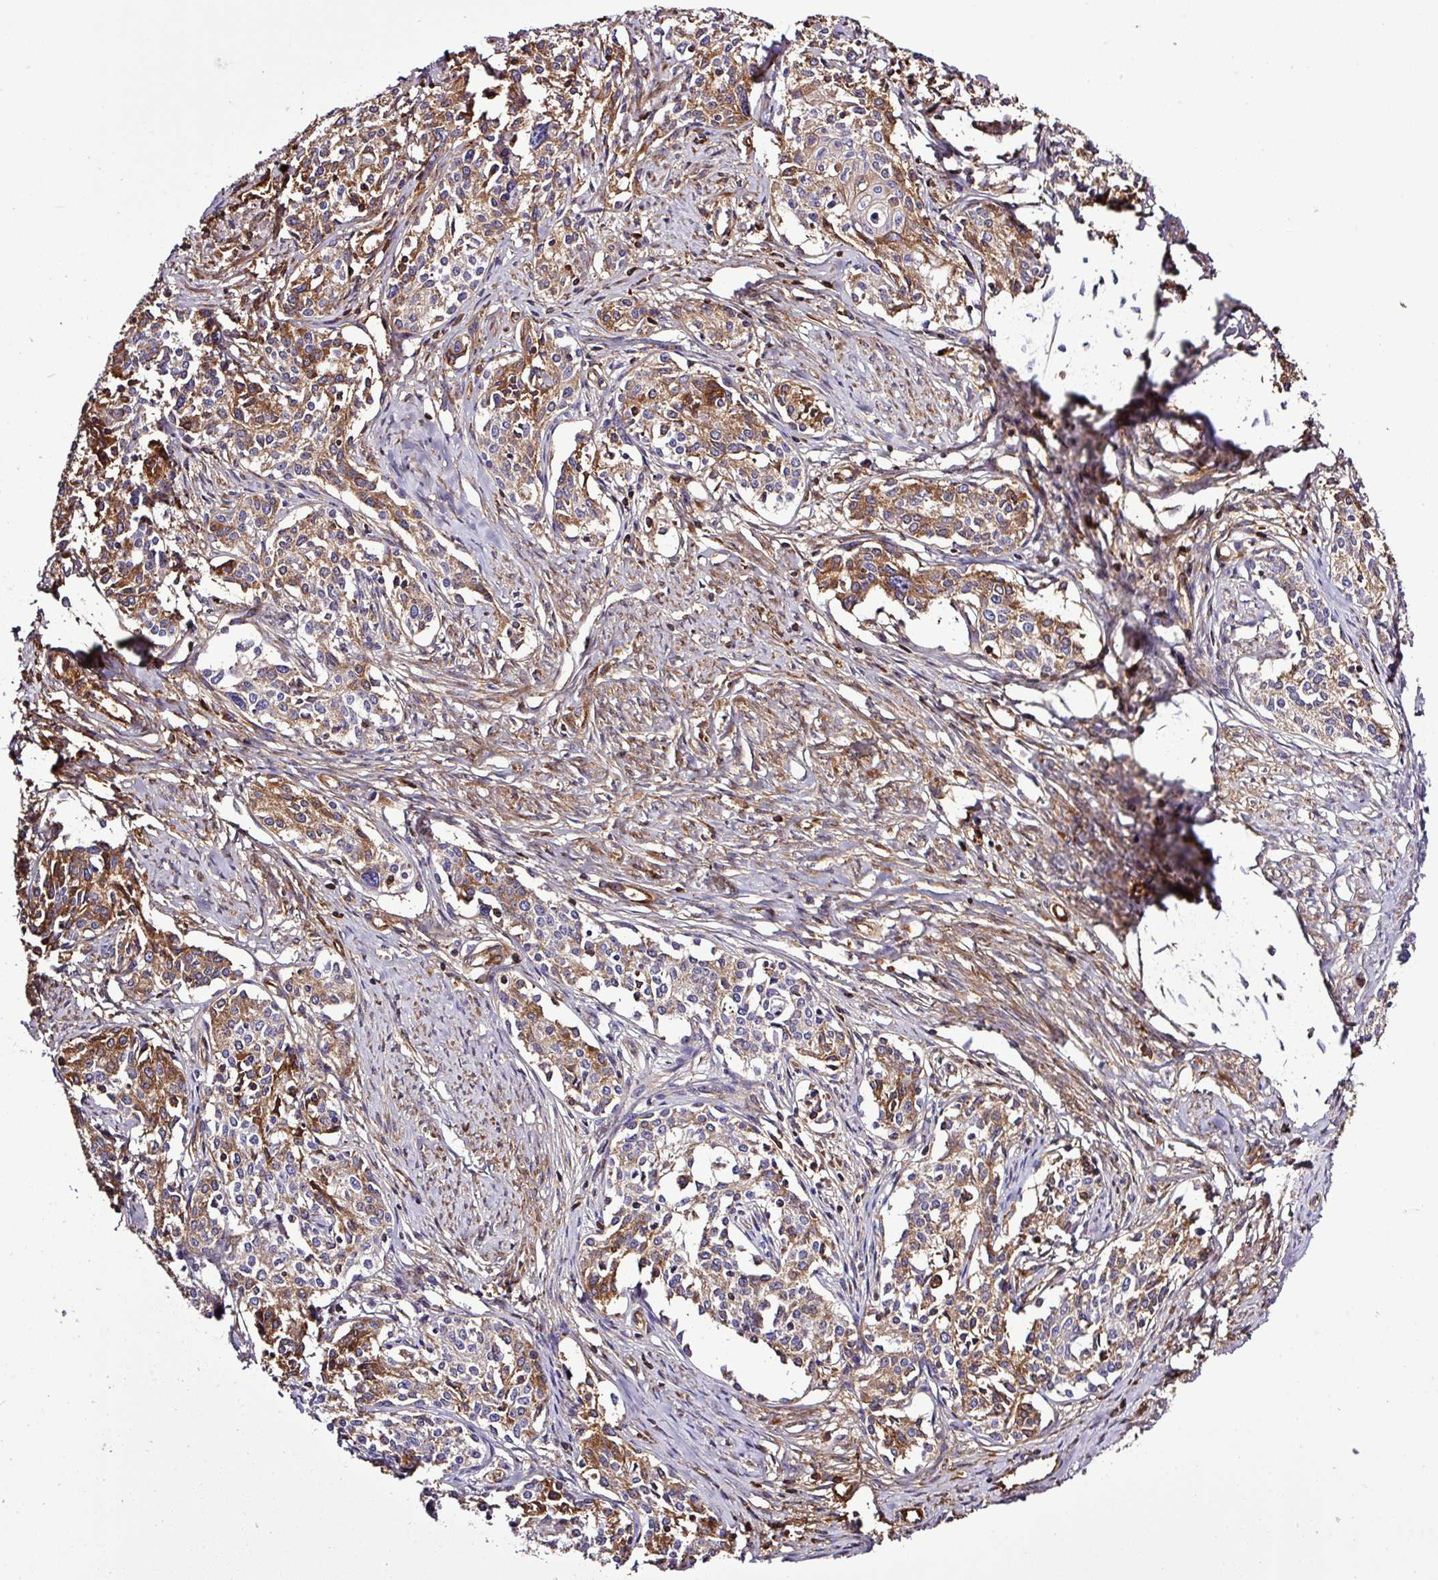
{"staining": {"intensity": "moderate", "quantity": ">75%", "location": "cytoplasmic/membranous"}, "tissue": "cervical cancer", "cell_type": "Tumor cells", "image_type": "cancer", "snomed": [{"axis": "morphology", "description": "Squamous cell carcinoma, NOS"}, {"axis": "morphology", "description": "Adenocarcinoma, NOS"}, {"axis": "topography", "description": "Cervix"}], "caption": "Approximately >75% of tumor cells in cervical cancer (squamous cell carcinoma) show moderate cytoplasmic/membranous protein positivity as visualized by brown immunohistochemical staining.", "gene": "CWH43", "patient": {"sex": "female", "age": 52}}